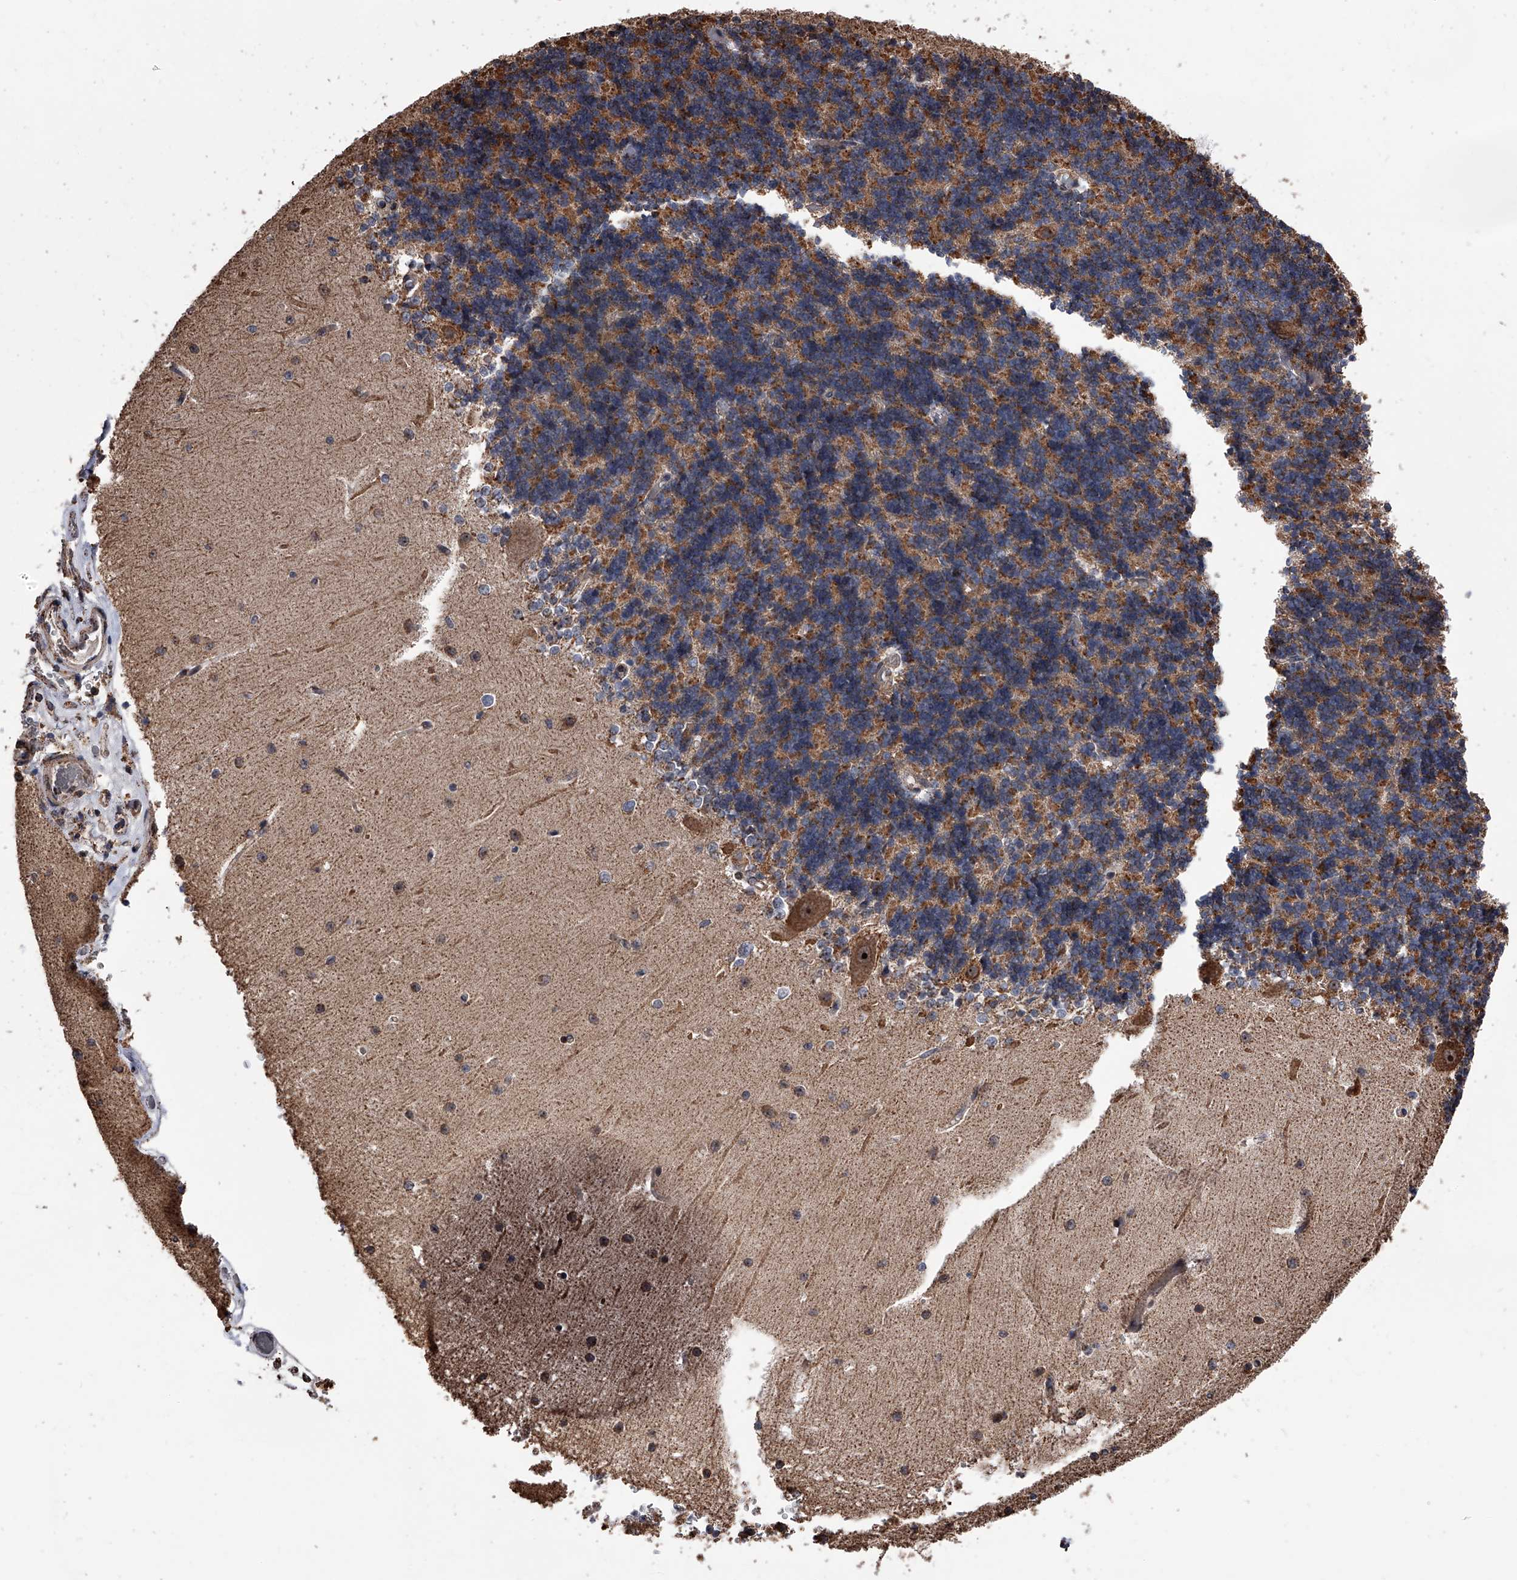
{"staining": {"intensity": "moderate", "quantity": "25%-75%", "location": "cytoplasmic/membranous"}, "tissue": "cerebellum", "cell_type": "Cells in granular layer", "image_type": "normal", "snomed": [{"axis": "morphology", "description": "Normal tissue, NOS"}, {"axis": "topography", "description": "Cerebellum"}], "caption": "There is medium levels of moderate cytoplasmic/membranous positivity in cells in granular layer of normal cerebellum, as demonstrated by immunohistochemical staining (brown color).", "gene": "SMPDL3A", "patient": {"sex": "male", "age": 37}}